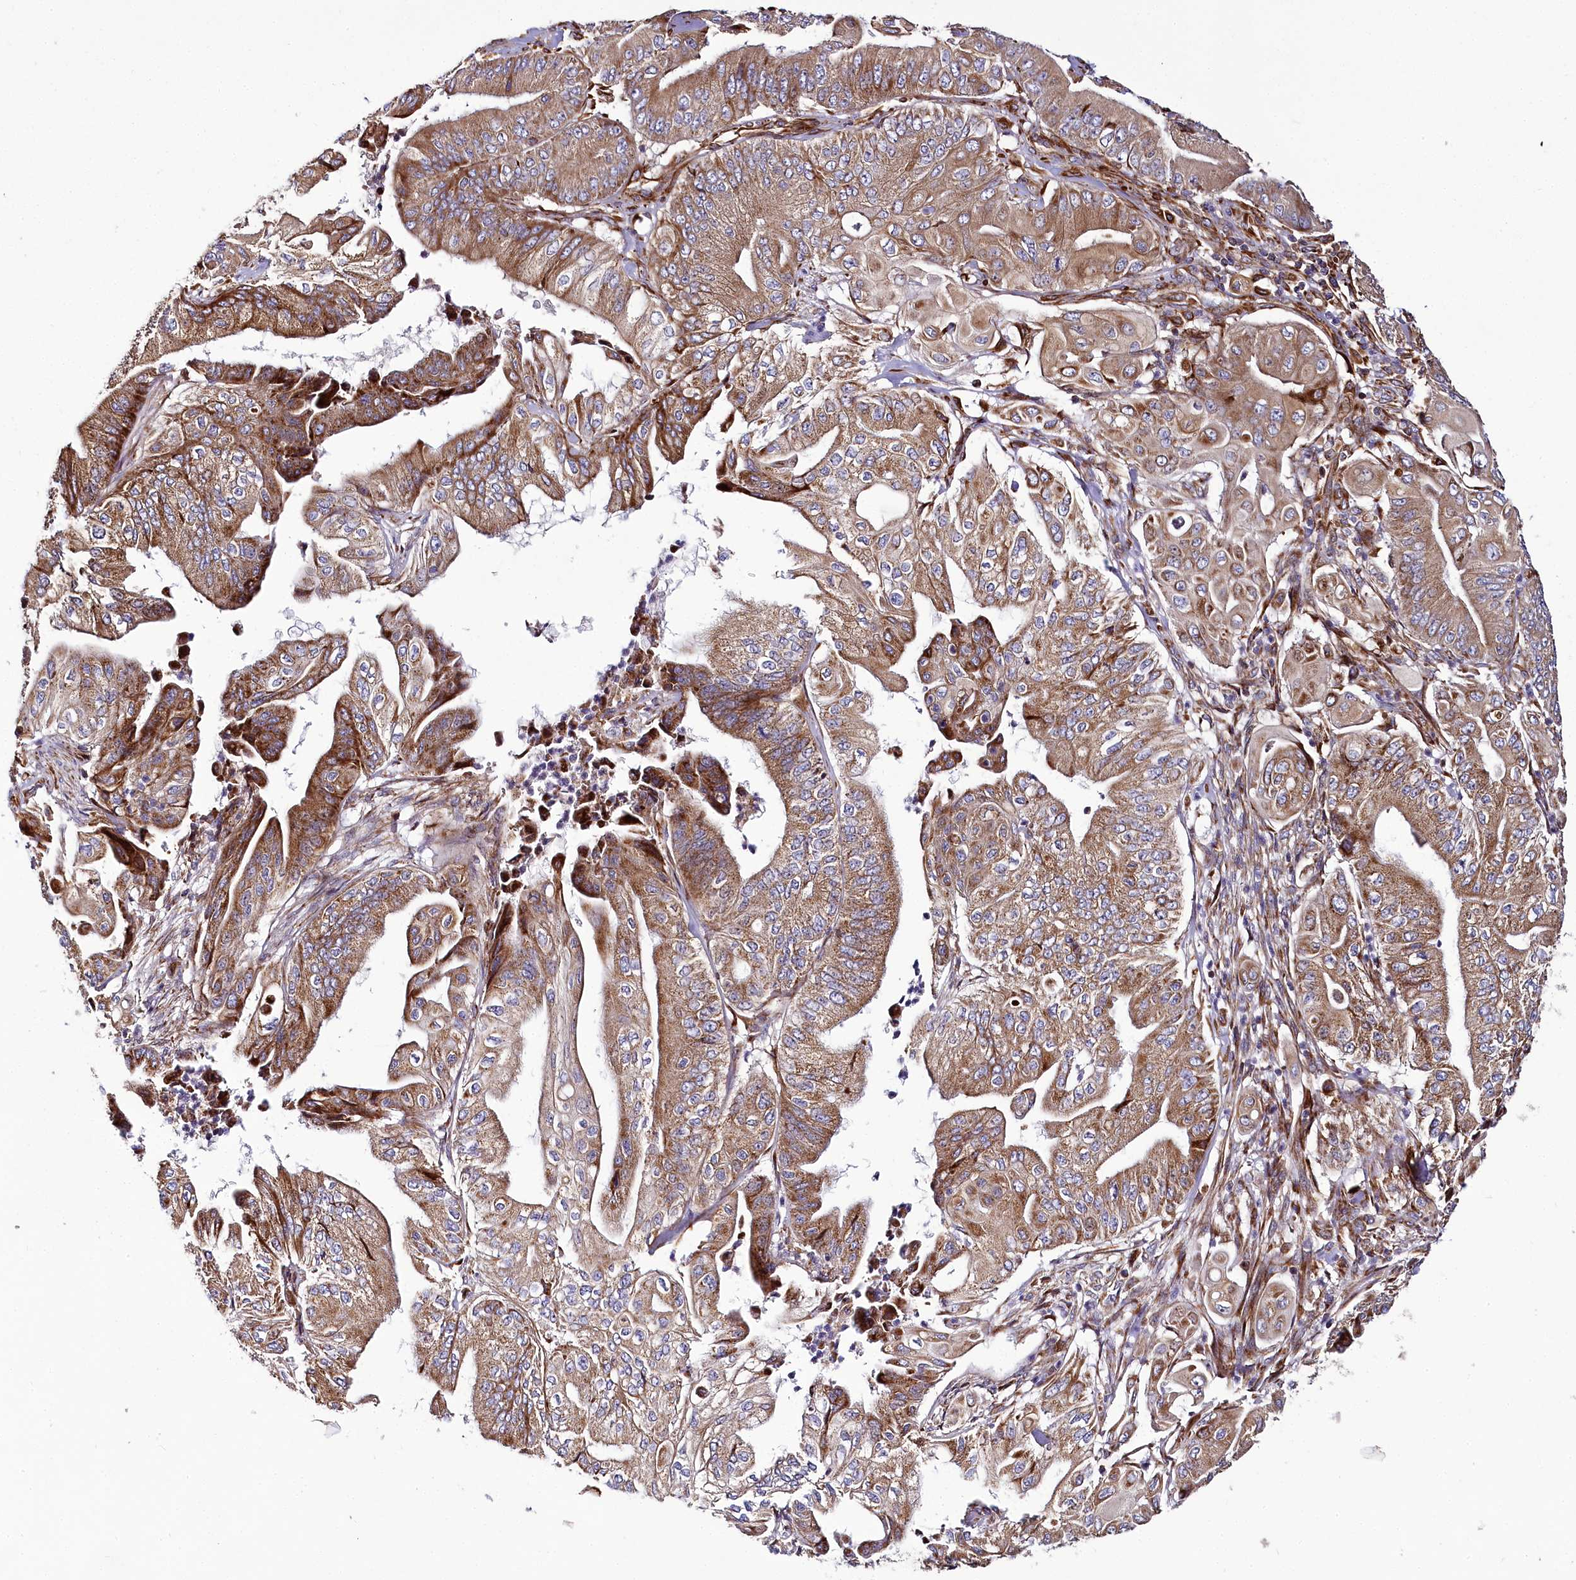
{"staining": {"intensity": "moderate", "quantity": ">75%", "location": "cytoplasmic/membranous"}, "tissue": "pancreatic cancer", "cell_type": "Tumor cells", "image_type": "cancer", "snomed": [{"axis": "morphology", "description": "Adenocarcinoma, NOS"}, {"axis": "topography", "description": "Pancreas"}], "caption": "Protein analysis of pancreatic cancer (adenocarcinoma) tissue demonstrates moderate cytoplasmic/membranous expression in about >75% of tumor cells. (IHC, brightfield microscopy, high magnification).", "gene": "THUMPD3", "patient": {"sex": "female", "age": 77}}